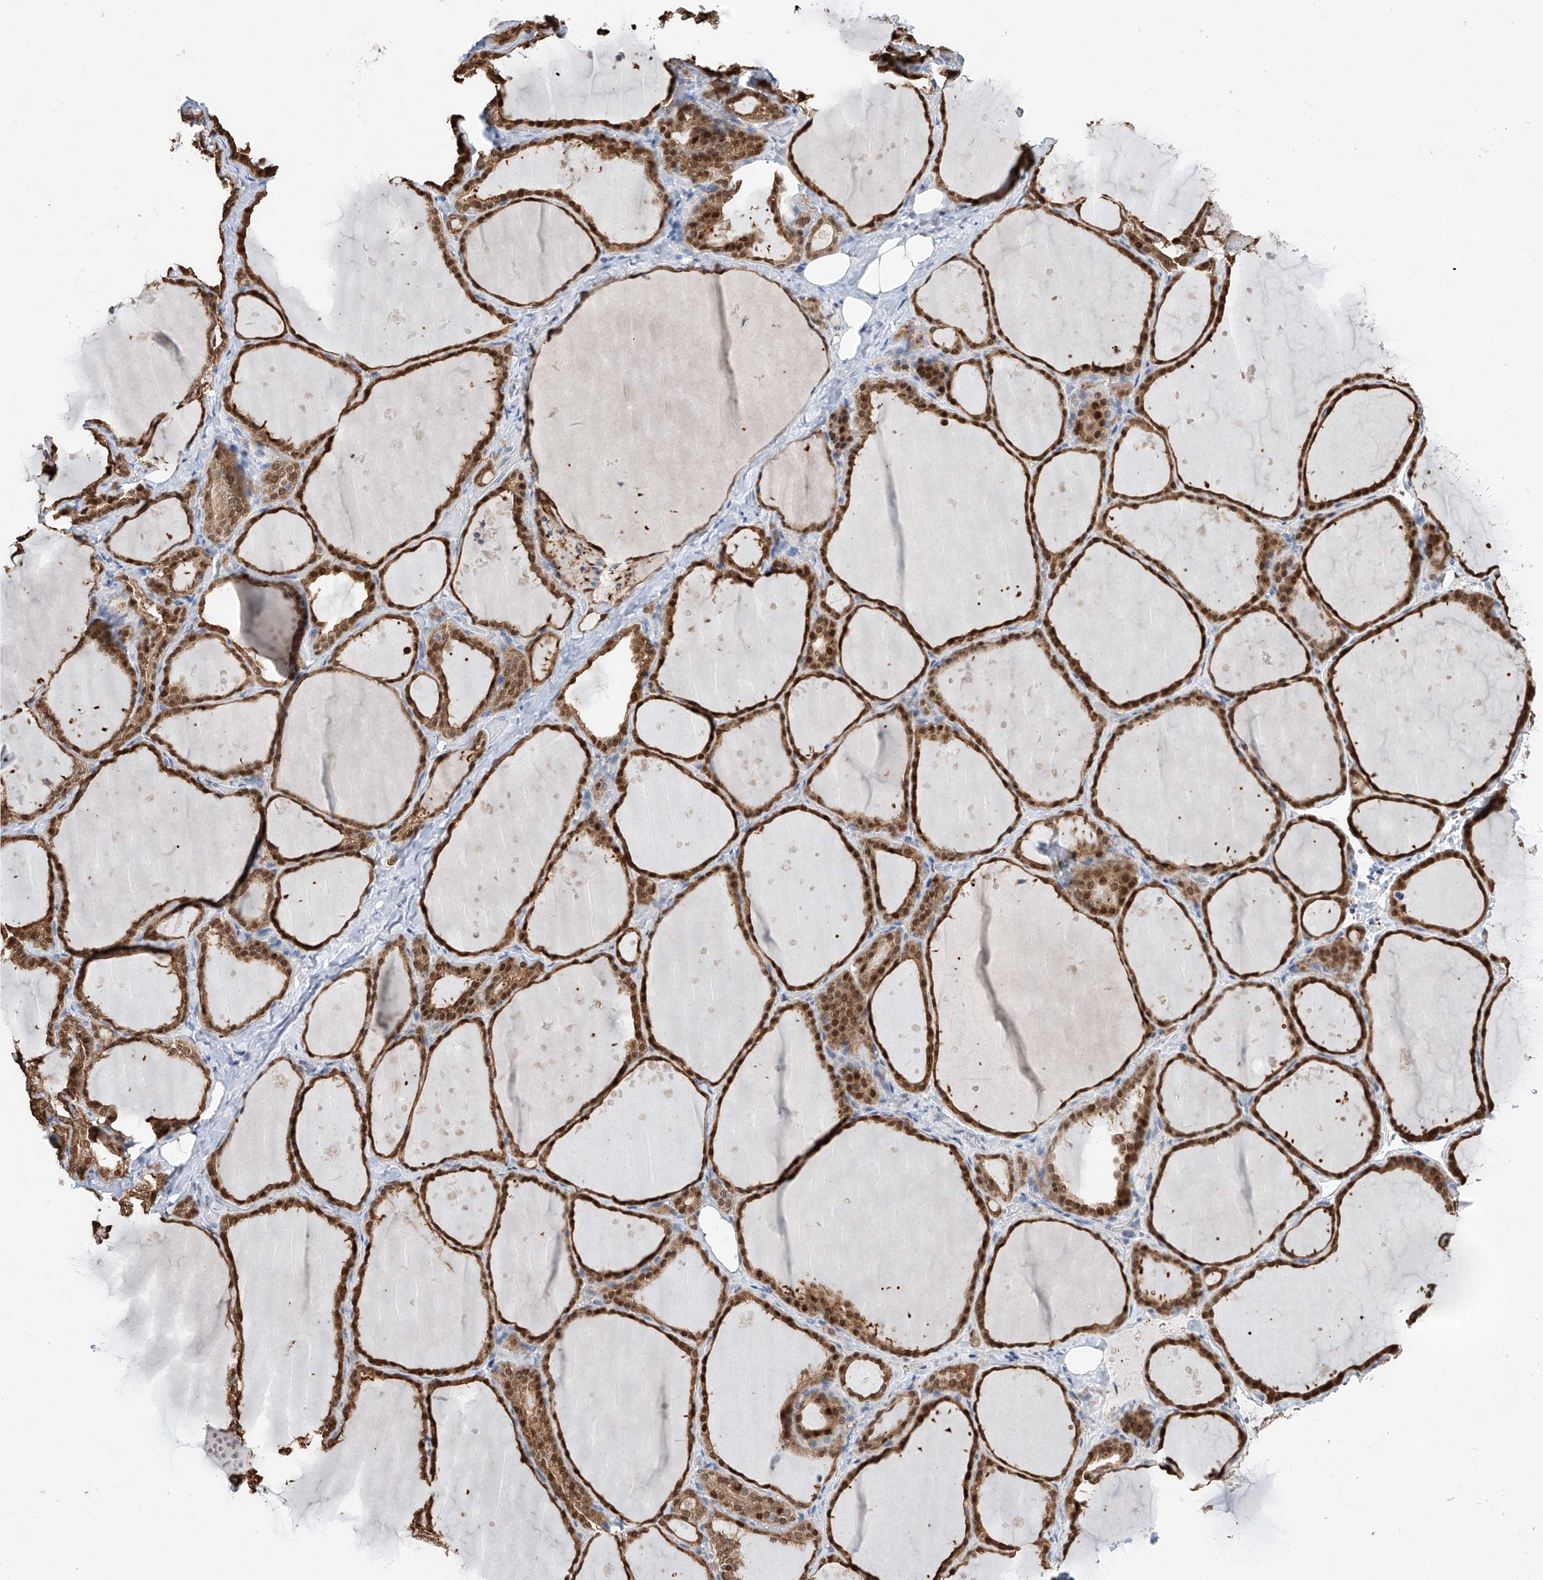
{"staining": {"intensity": "strong", "quantity": ">75%", "location": "cytoplasmic/membranous,nuclear"}, "tissue": "thyroid gland", "cell_type": "Glandular cells", "image_type": "normal", "snomed": [{"axis": "morphology", "description": "Normal tissue, NOS"}, {"axis": "topography", "description": "Thyroid gland"}], "caption": "Protein expression analysis of unremarkable human thyroid gland reveals strong cytoplasmic/membranous,nuclear expression in about >75% of glandular cells. (DAB IHC, brown staining for protein, blue staining for nuclei).", "gene": "FUCA2", "patient": {"sex": "female", "age": 44}}